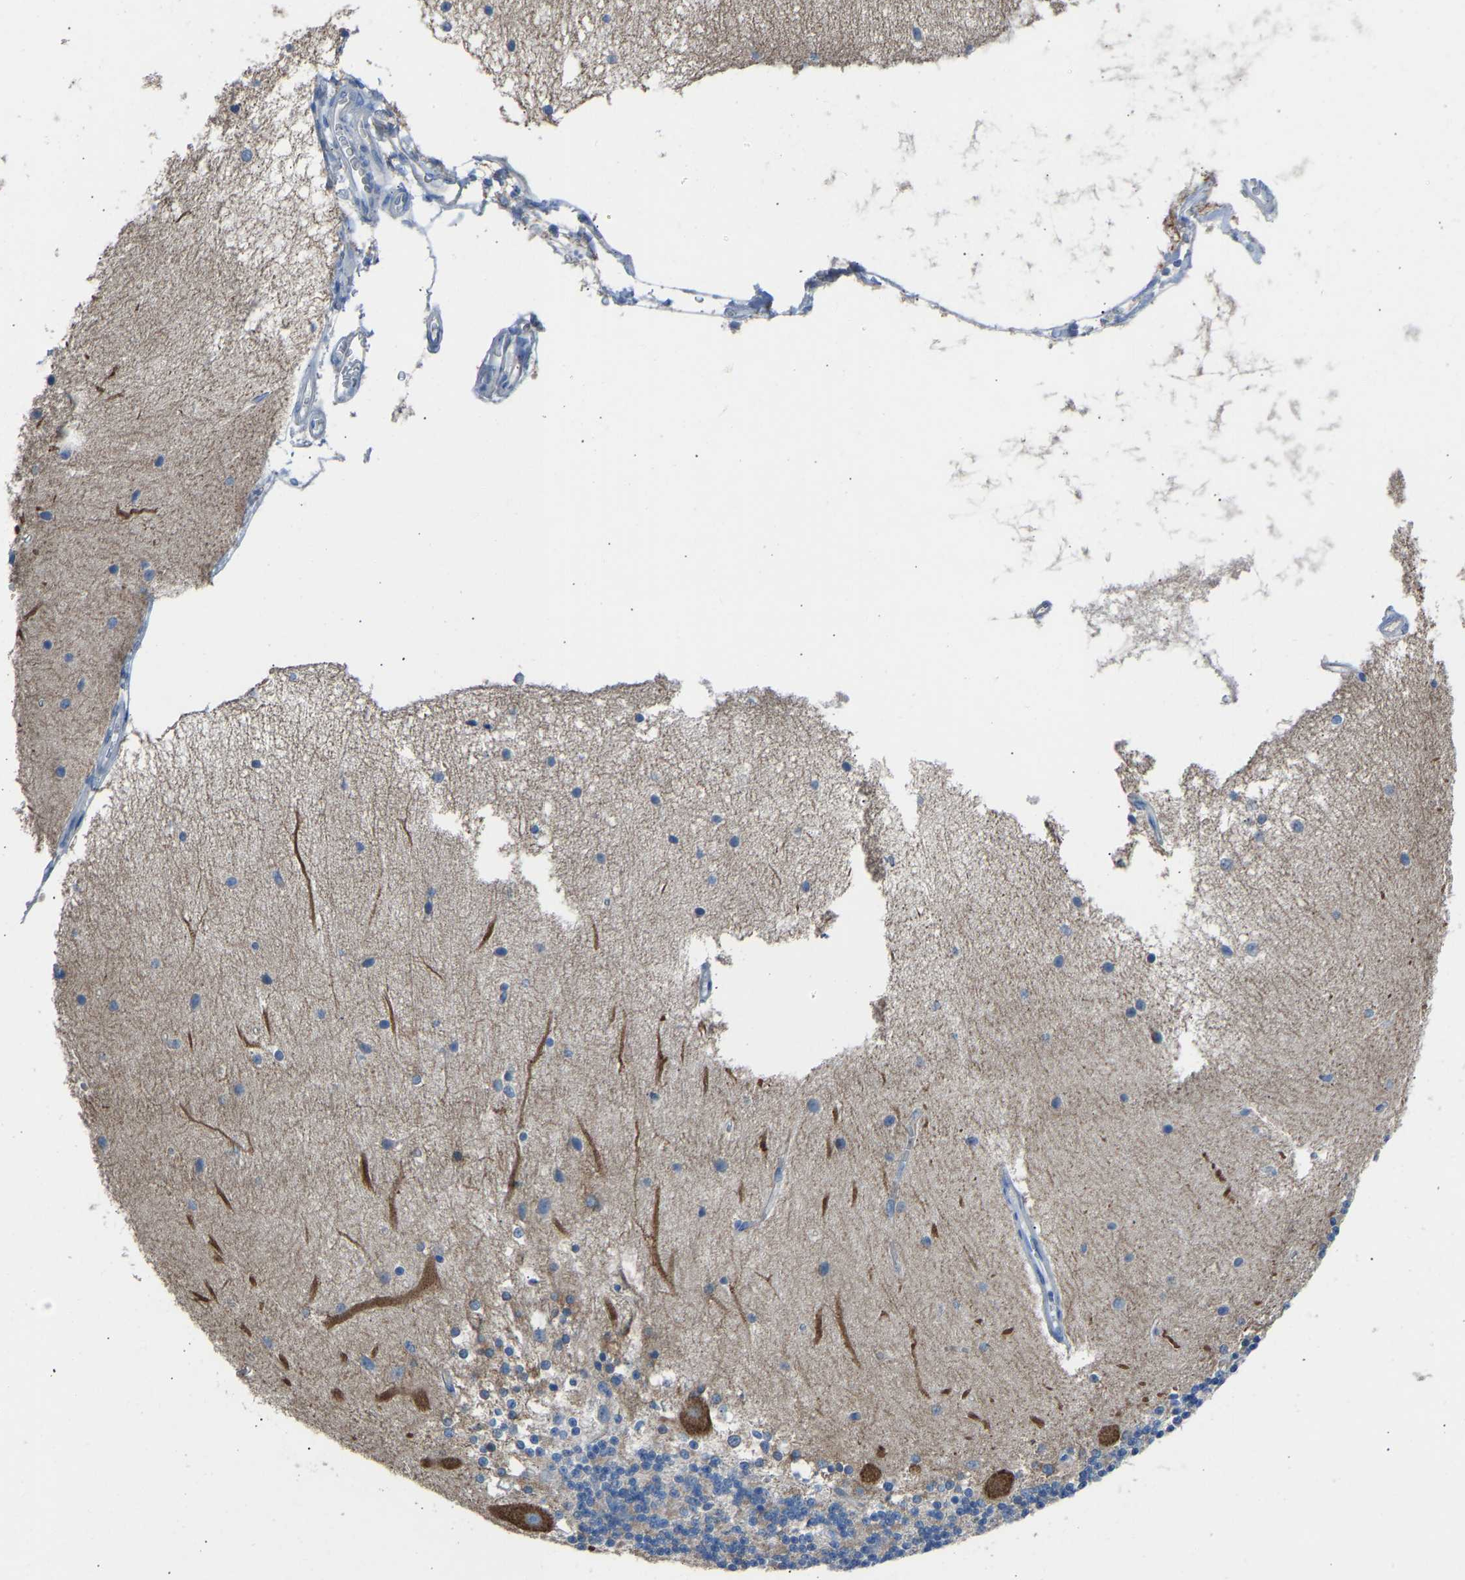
{"staining": {"intensity": "negative", "quantity": "none", "location": "none"}, "tissue": "cerebellum", "cell_type": "Cells in granular layer", "image_type": "normal", "snomed": [{"axis": "morphology", "description": "Normal tissue, NOS"}, {"axis": "topography", "description": "Cerebellum"}], "caption": "DAB (3,3'-diaminobenzidine) immunohistochemical staining of normal cerebellum demonstrates no significant staining in cells in granular layer.", "gene": "MYH10", "patient": {"sex": "female", "age": 54}}